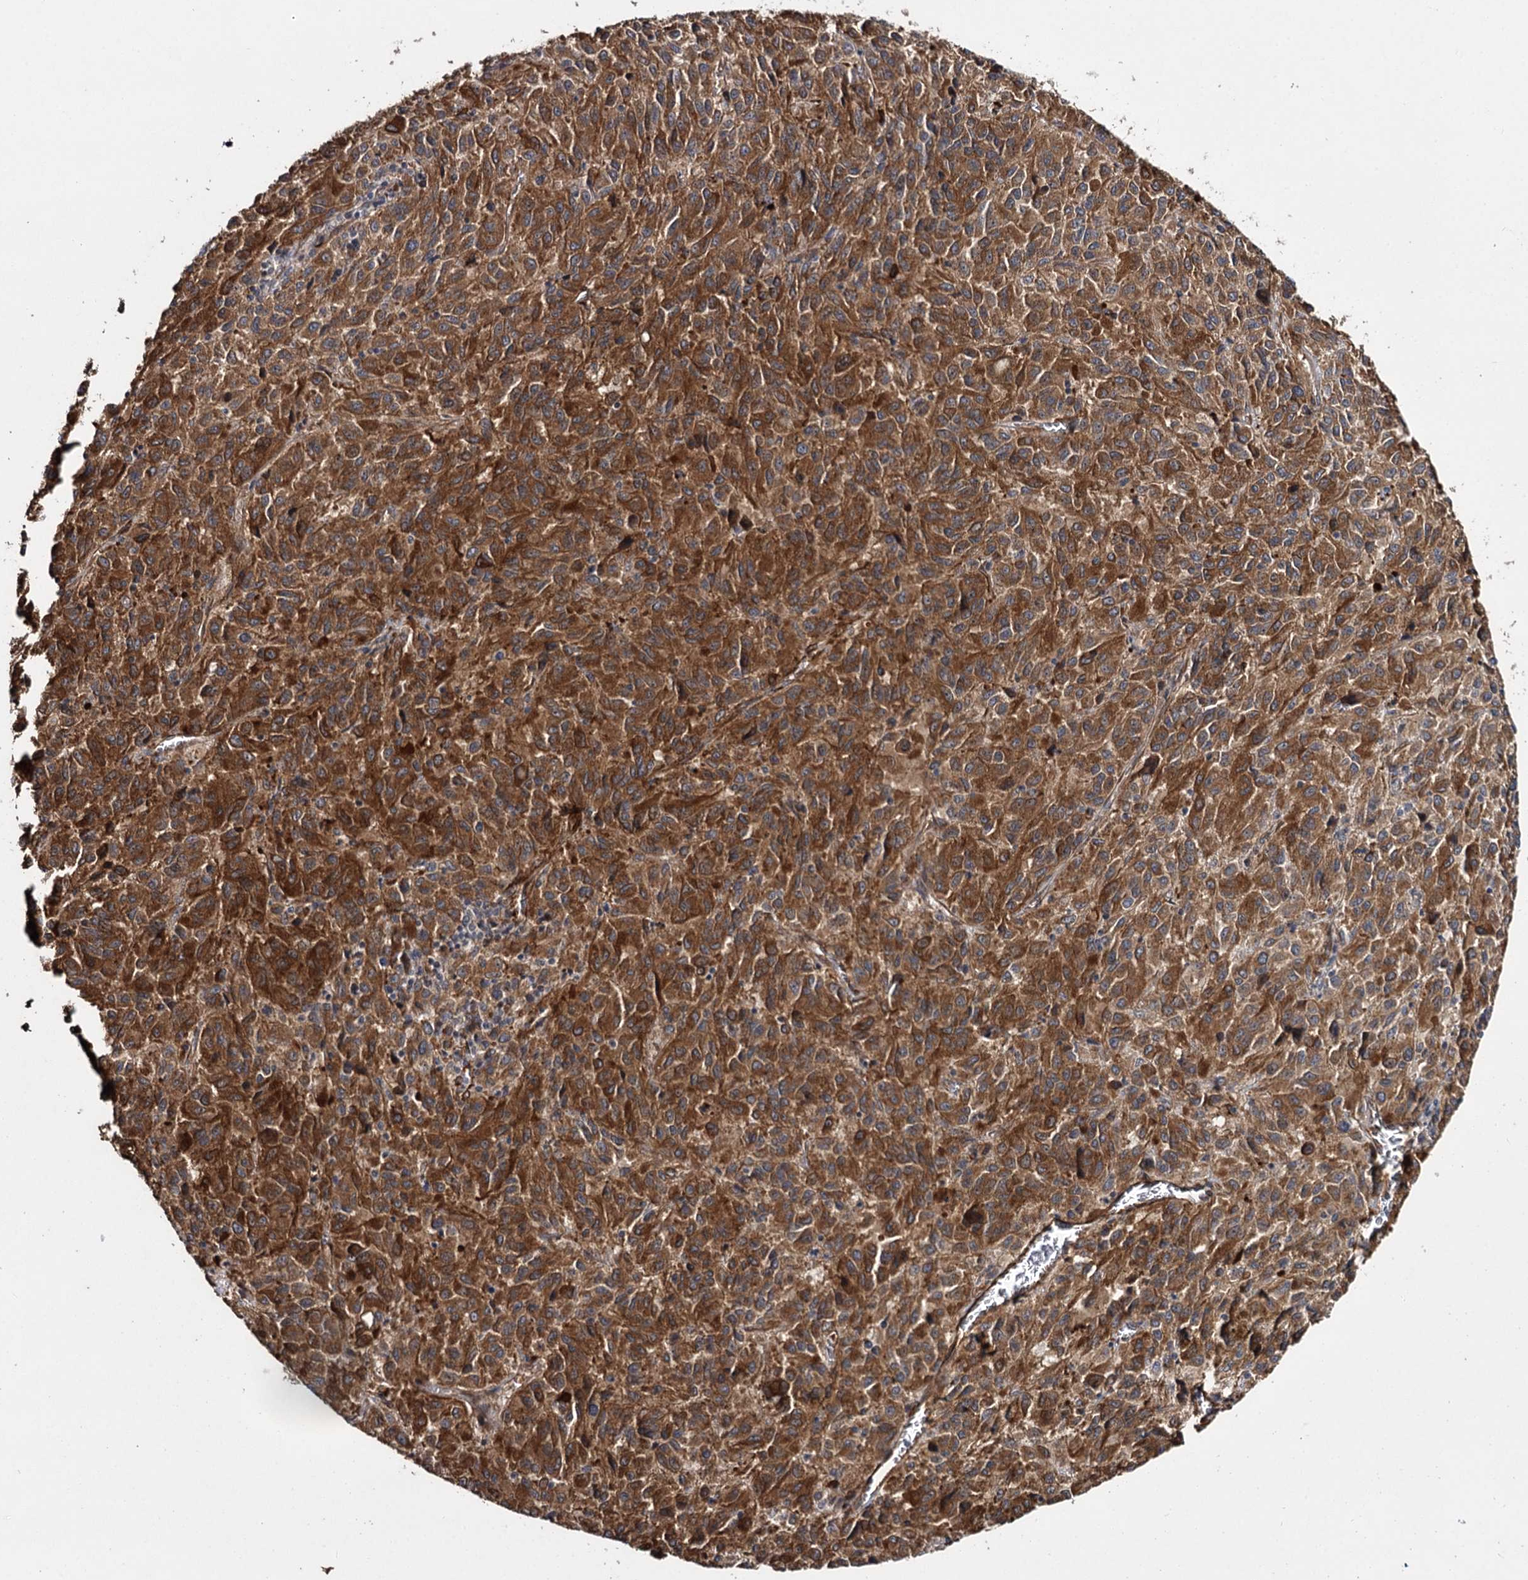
{"staining": {"intensity": "strong", "quantity": ">75%", "location": "cytoplasmic/membranous"}, "tissue": "melanoma", "cell_type": "Tumor cells", "image_type": "cancer", "snomed": [{"axis": "morphology", "description": "Malignant melanoma, Metastatic site"}, {"axis": "topography", "description": "Lung"}], "caption": "The micrograph demonstrates a brown stain indicating the presence of a protein in the cytoplasmic/membranous of tumor cells in melanoma. (DAB (3,3'-diaminobenzidine) = brown stain, brightfield microscopy at high magnification).", "gene": "MYO1C", "patient": {"sex": "male", "age": 64}}